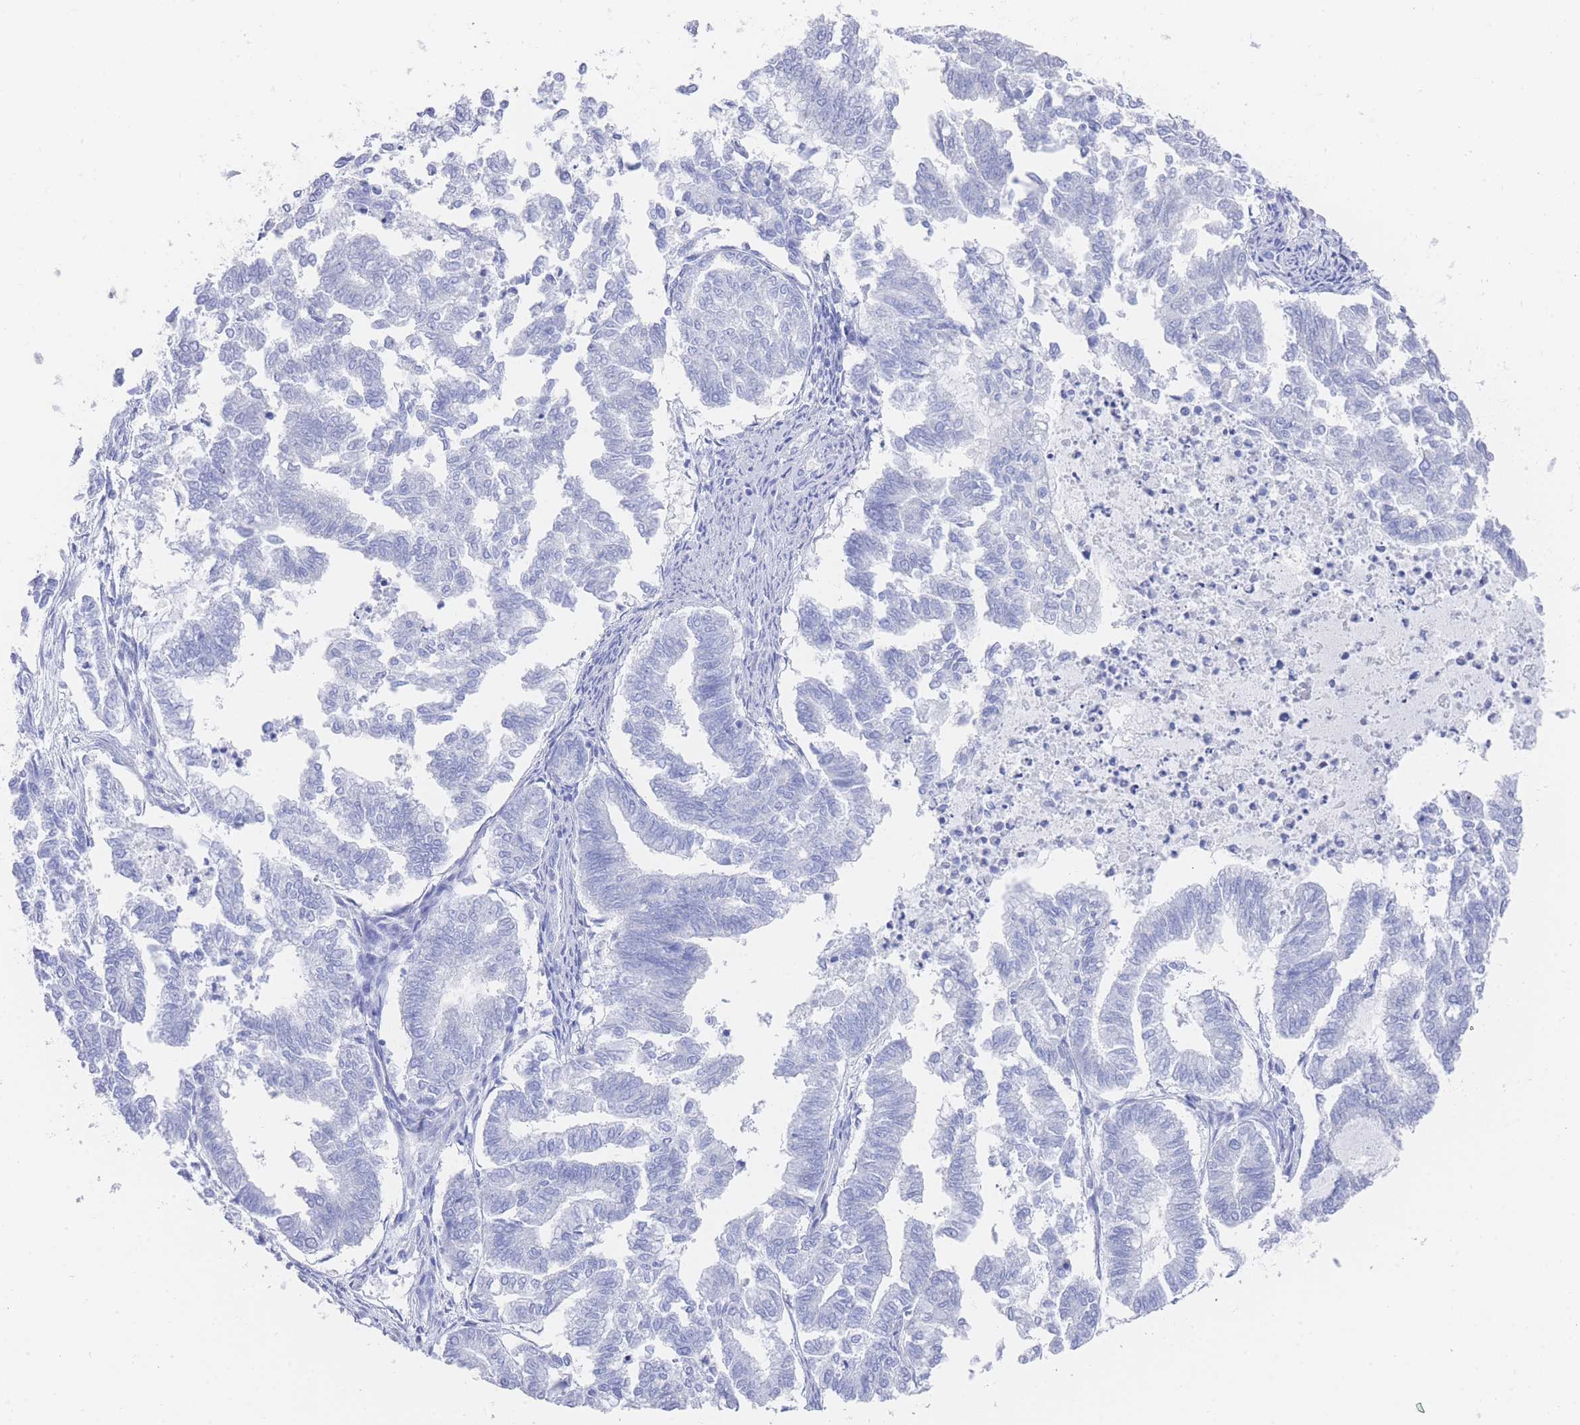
{"staining": {"intensity": "negative", "quantity": "none", "location": "none"}, "tissue": "endometrial cancer", "cell_type": "Tumor cells", "image_type": "cancer", "snomed": [{"axis": "morphology", "description": "Adenocarcinoma, NOS"}, {"axis": "topography", "description": "Endometrium"}], "caption": "This photomicrograph is of endometrial cancer (adenocarcinoma) stained with IHC to label a protein in brown with the nuclei are counter-stained blue. There is no staining in tumor cells.", "gene": "LRRC37A", "patient": {"sex": "female", "age": 79}}